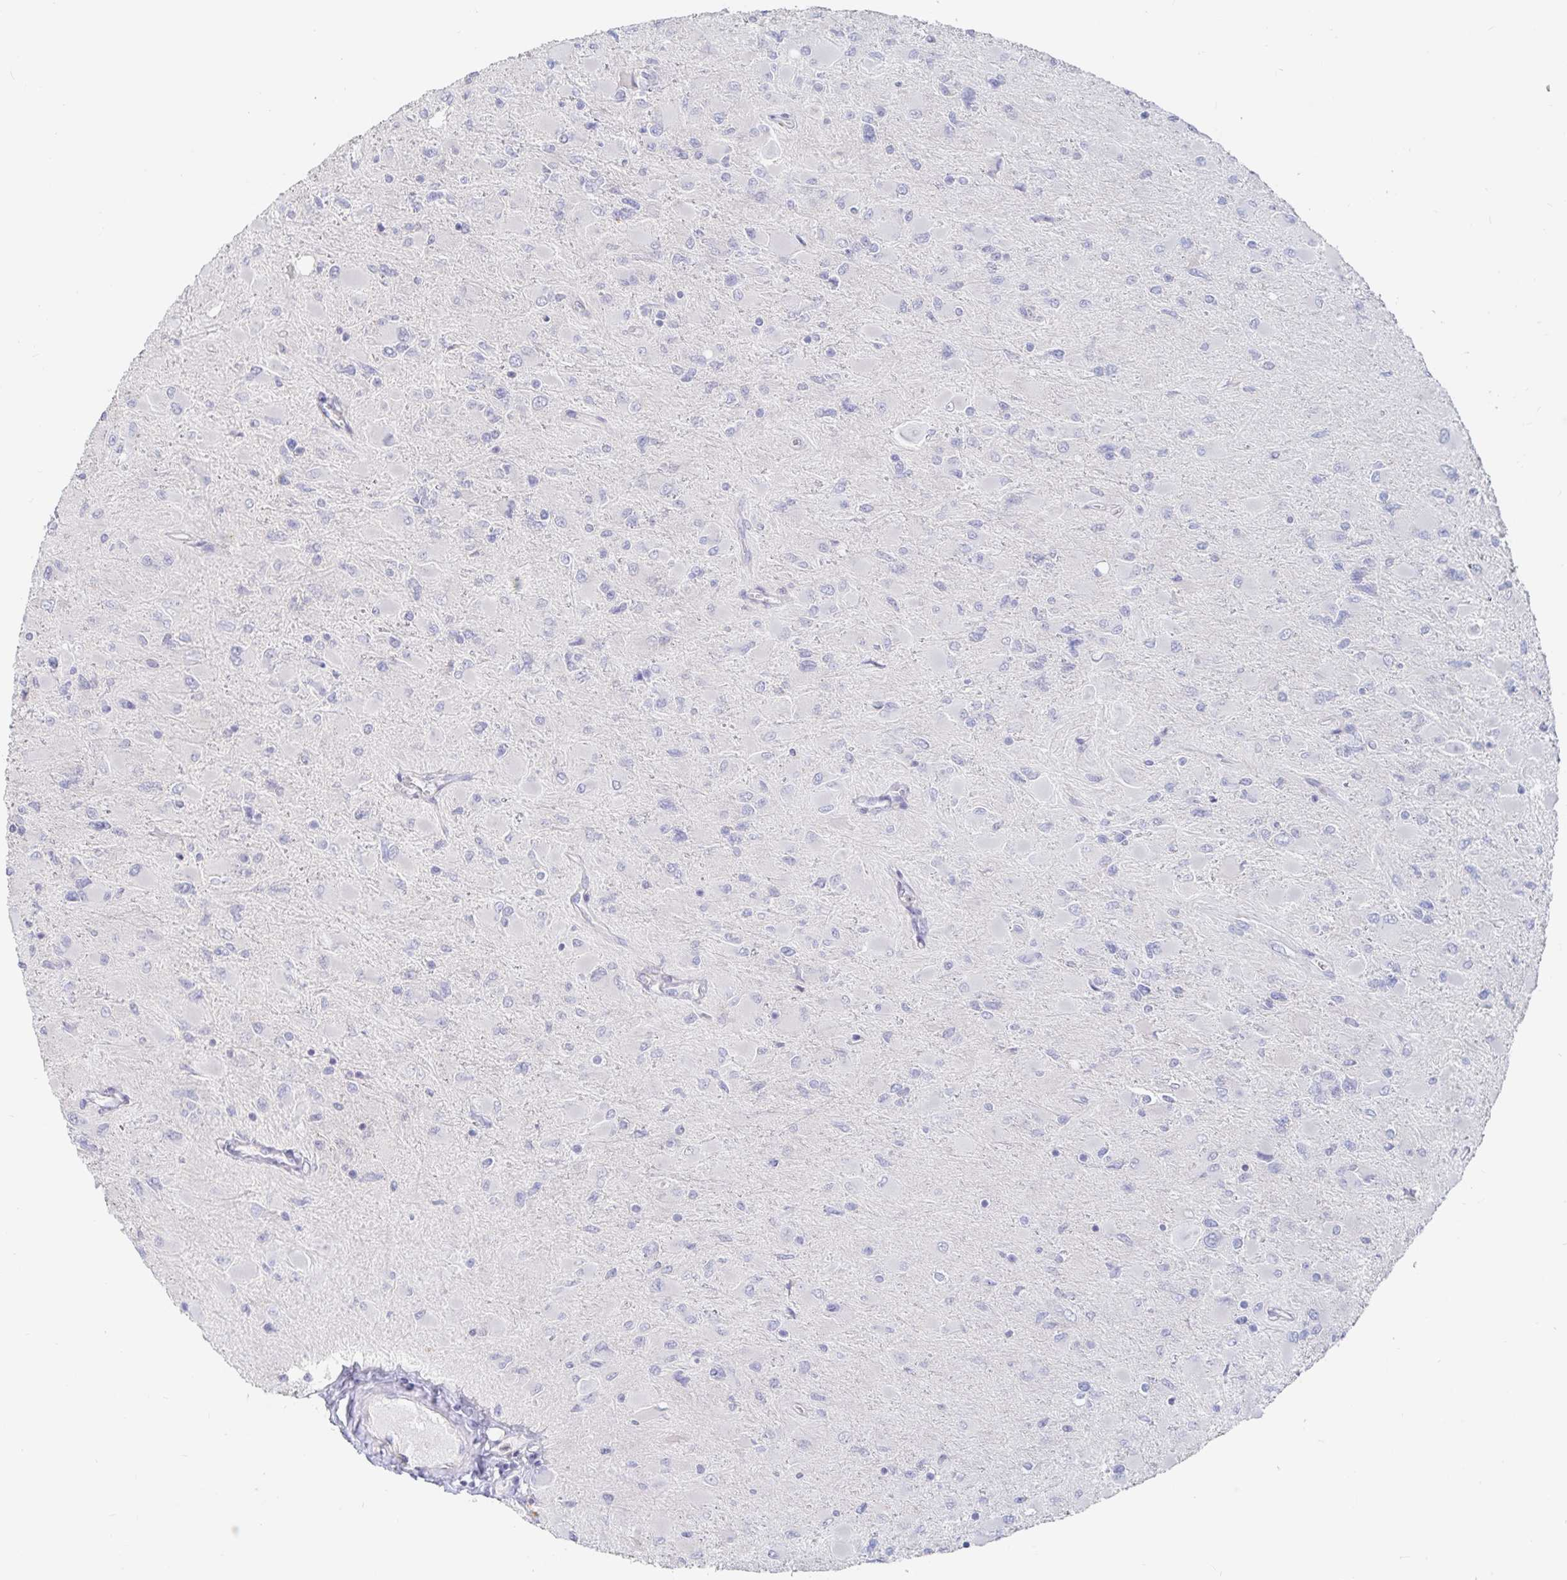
{"staining": {"intensity": "negative", "quantity": "none", "location": "none"}, "tissue": "glioma", "cell_type": "Tumor cells", "image_type": "cancer", "snomed": [{"axis": "morphology", "description": "Glioma, malignant, High grade"}, {"axis": "topography", "description": "Cerebral cortex"}], "caption": "DAB (3,3'-diaminobenzidine) immunohistochemical staining of human glioma demonstrates no significant positivity in tumor cells. (DAB IHC visualized using brightfield microscopy, high magnification).", "gene": "SPPL3", "patient": {"sex": "female", "age": 36}}